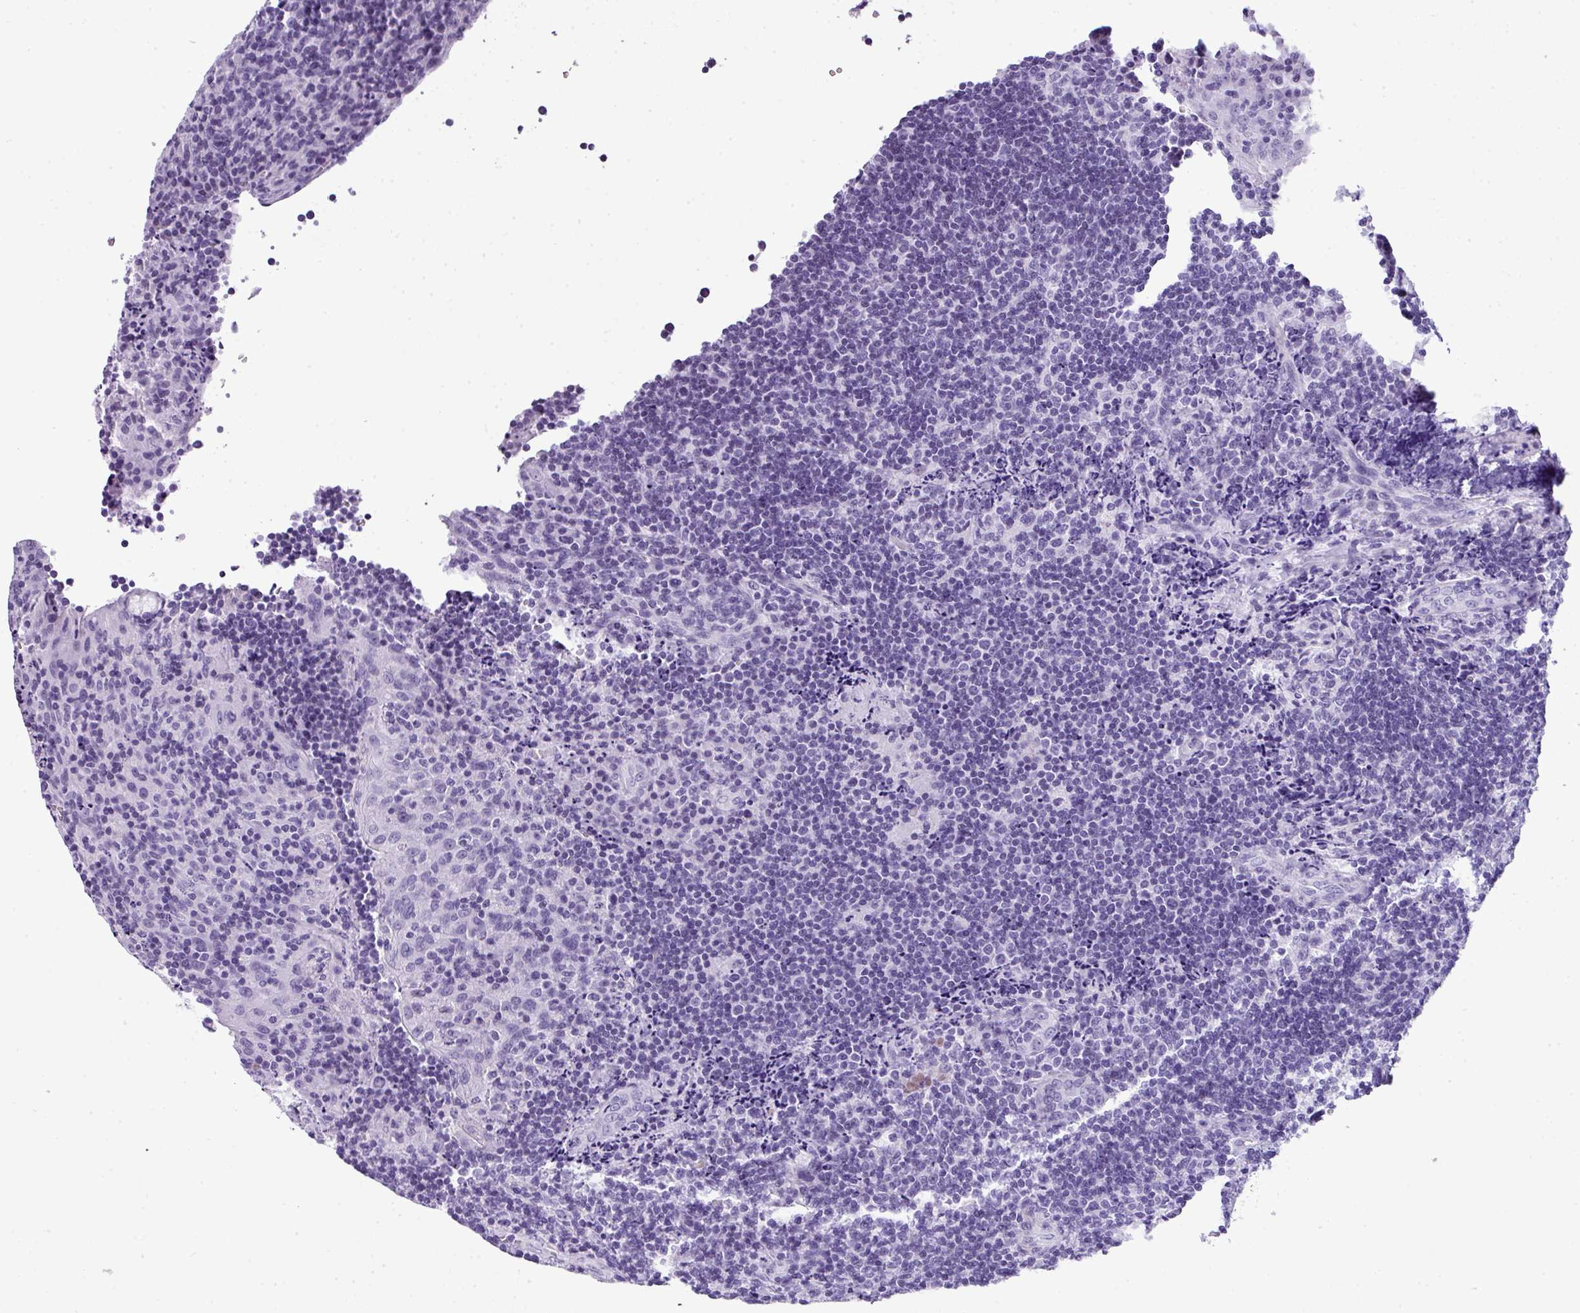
{"staining": {"intensity": "negative", "quantity": "none", "location": "none"}, "tissue": "tonsil", "cell_type": "Germinal center cells", "image_type": "normal", "snomed": [{"axis": "morphology", "description": "Normal tissue, NOS"}, {"axis": "topography", "description": "Tonsil"}], "caption": "There is no significant expression in germinal center cells of tonsil. (DAB (3,3'-diaminobenzidine) immunohistochemistry (IHC) with hematoxylin counter stain).", "gene": "MUC21", "patient": {"sex": "male", "age": 17}}